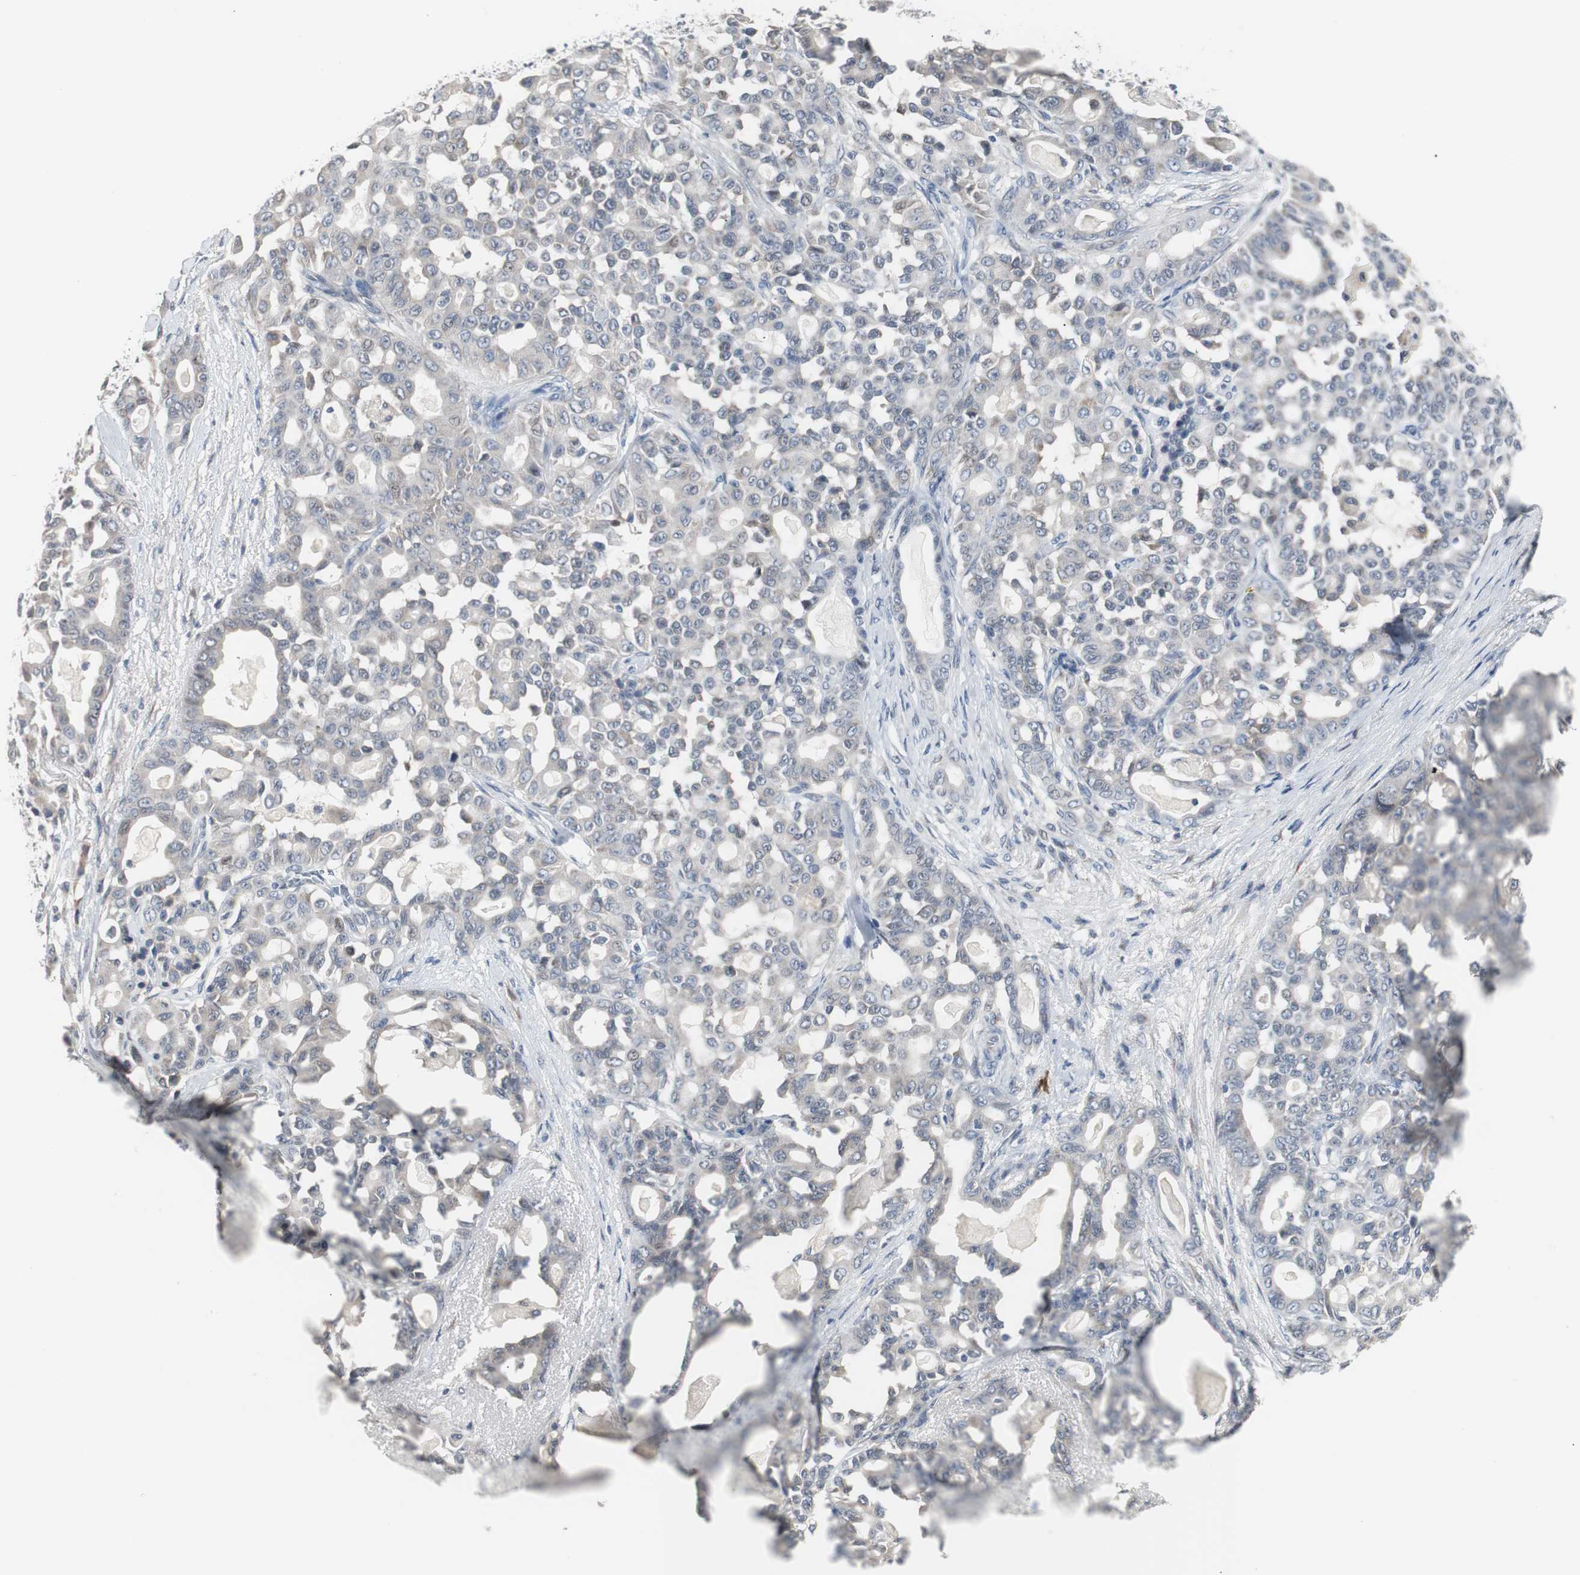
{"staining": {"intensity": "negative", "quantity": "none", "location": "none"}, "tissue": "pancreatic cancer", "cell_type": "Tumor cells", "image_type": "cancer", "snomed": [{"axis": "morphology", "description": "Adenocarcinoma, NOS"}, {"axis": "topography", "description": "Pancreas"}], "caption": "An IHC image of adenocarcinoma (pancreatic) is shown. There is no staining in tumor cells of adenocarcinoma (pancreatic). (Brightfield microscopy of DAB (3,3'-diaminobenzidine) IHC at high magnification).", "gene": "SOX30", "patient": {"sex": "male", "age": 63}}